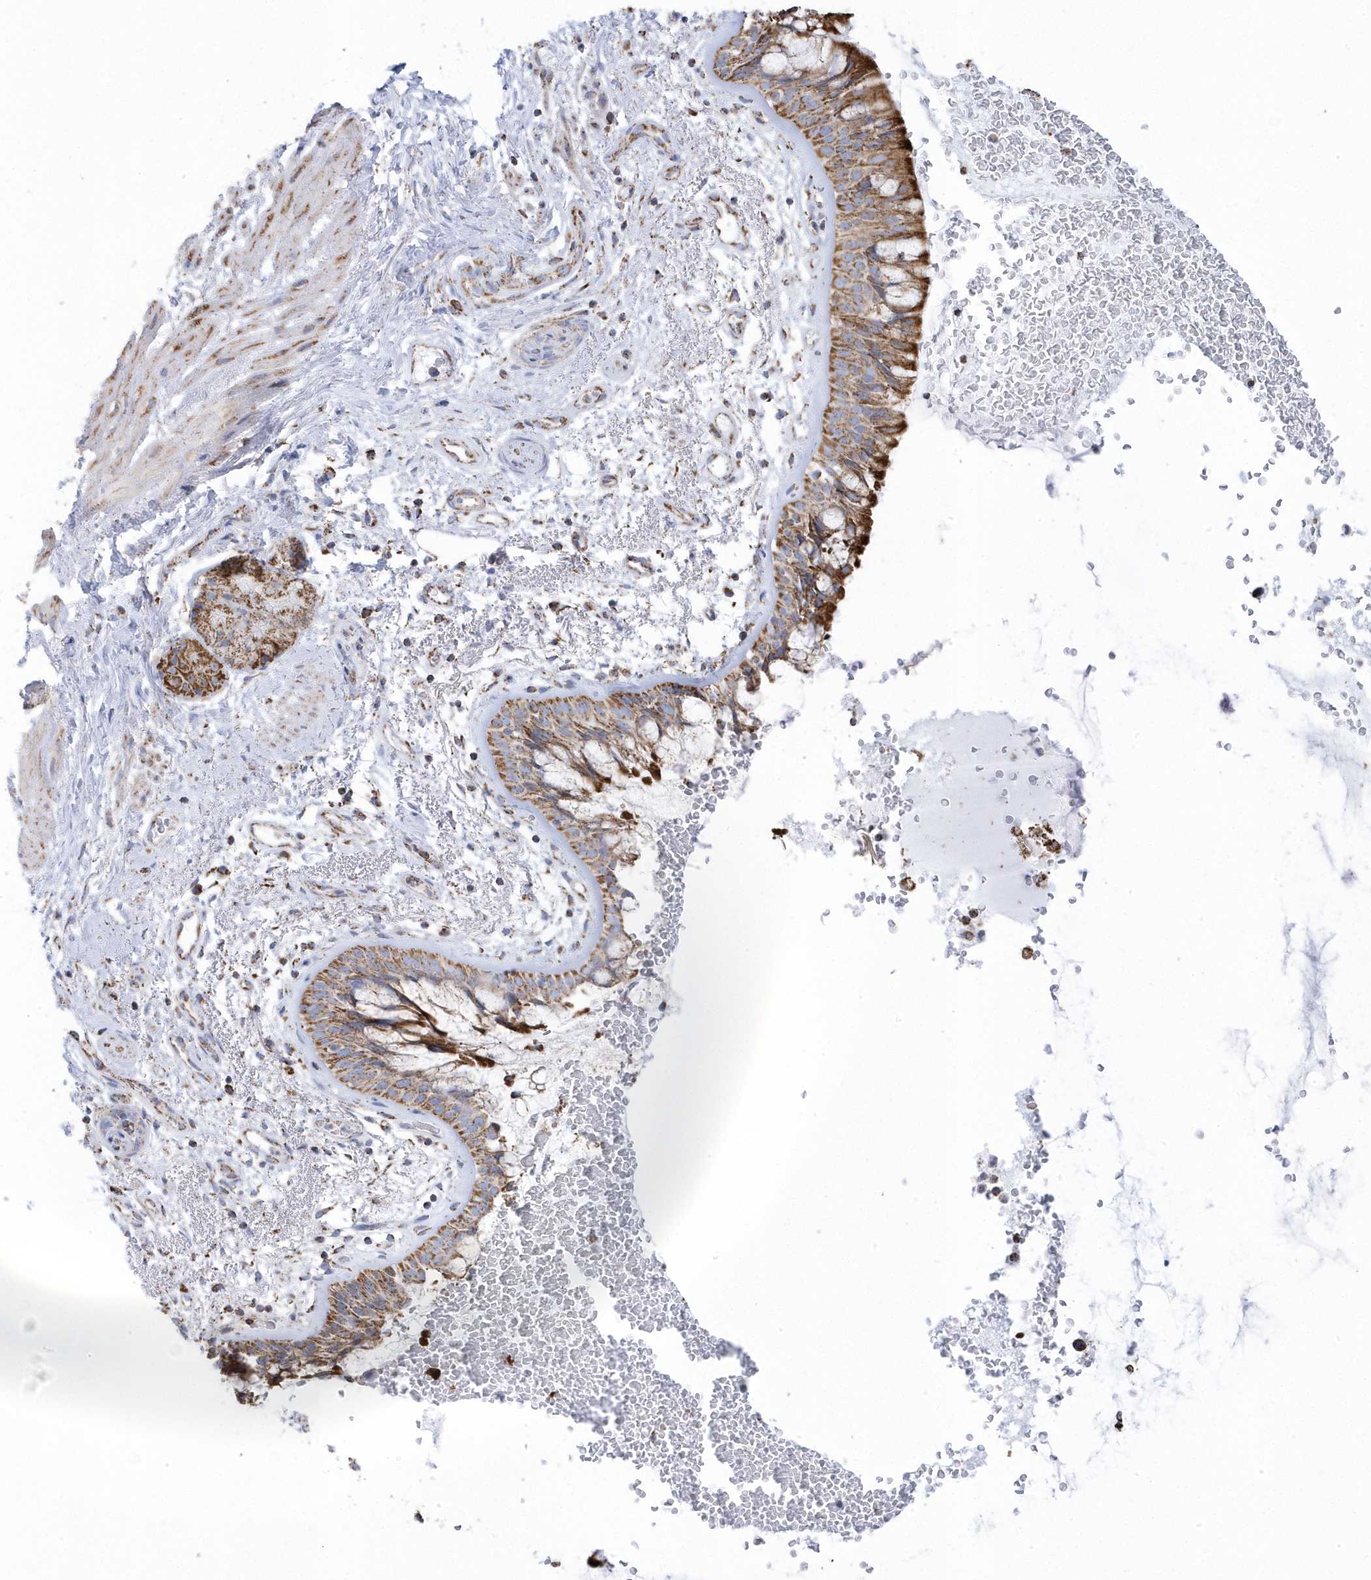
{"staining": {"intensity": "strong", "quantity": ">75%", "location": "cytoplasmic/membranous"}, "tissue": "bronchus", "cell_type": "Respiratory epithelial cells", "image_type": "normal", "snomed": [{"axis": "morphology", "description": "Normal tissue, NOS"}, {"axis": "morphology", "description": "Squamous cell carcinoma, NOS"}, {"axis": "topography", "description": "Lymph node"}, {"axis": "topography", "description": "Bronchus"}, {"axis": "topography", "description": "Lung"}], "caption": "The immunohistochemical stain shows strong cytoplasmic/membranous staining in respiratory epithelial cells of unremarkable bronchus. The staining was performed using DAB (3,3'-diaminobenzidine), with brown indicating positive protein expression. Nuclei are stained blue with hematoxylin.", "gene": "GTPBP8", "patient": {"sex": "male", "age": 66}}